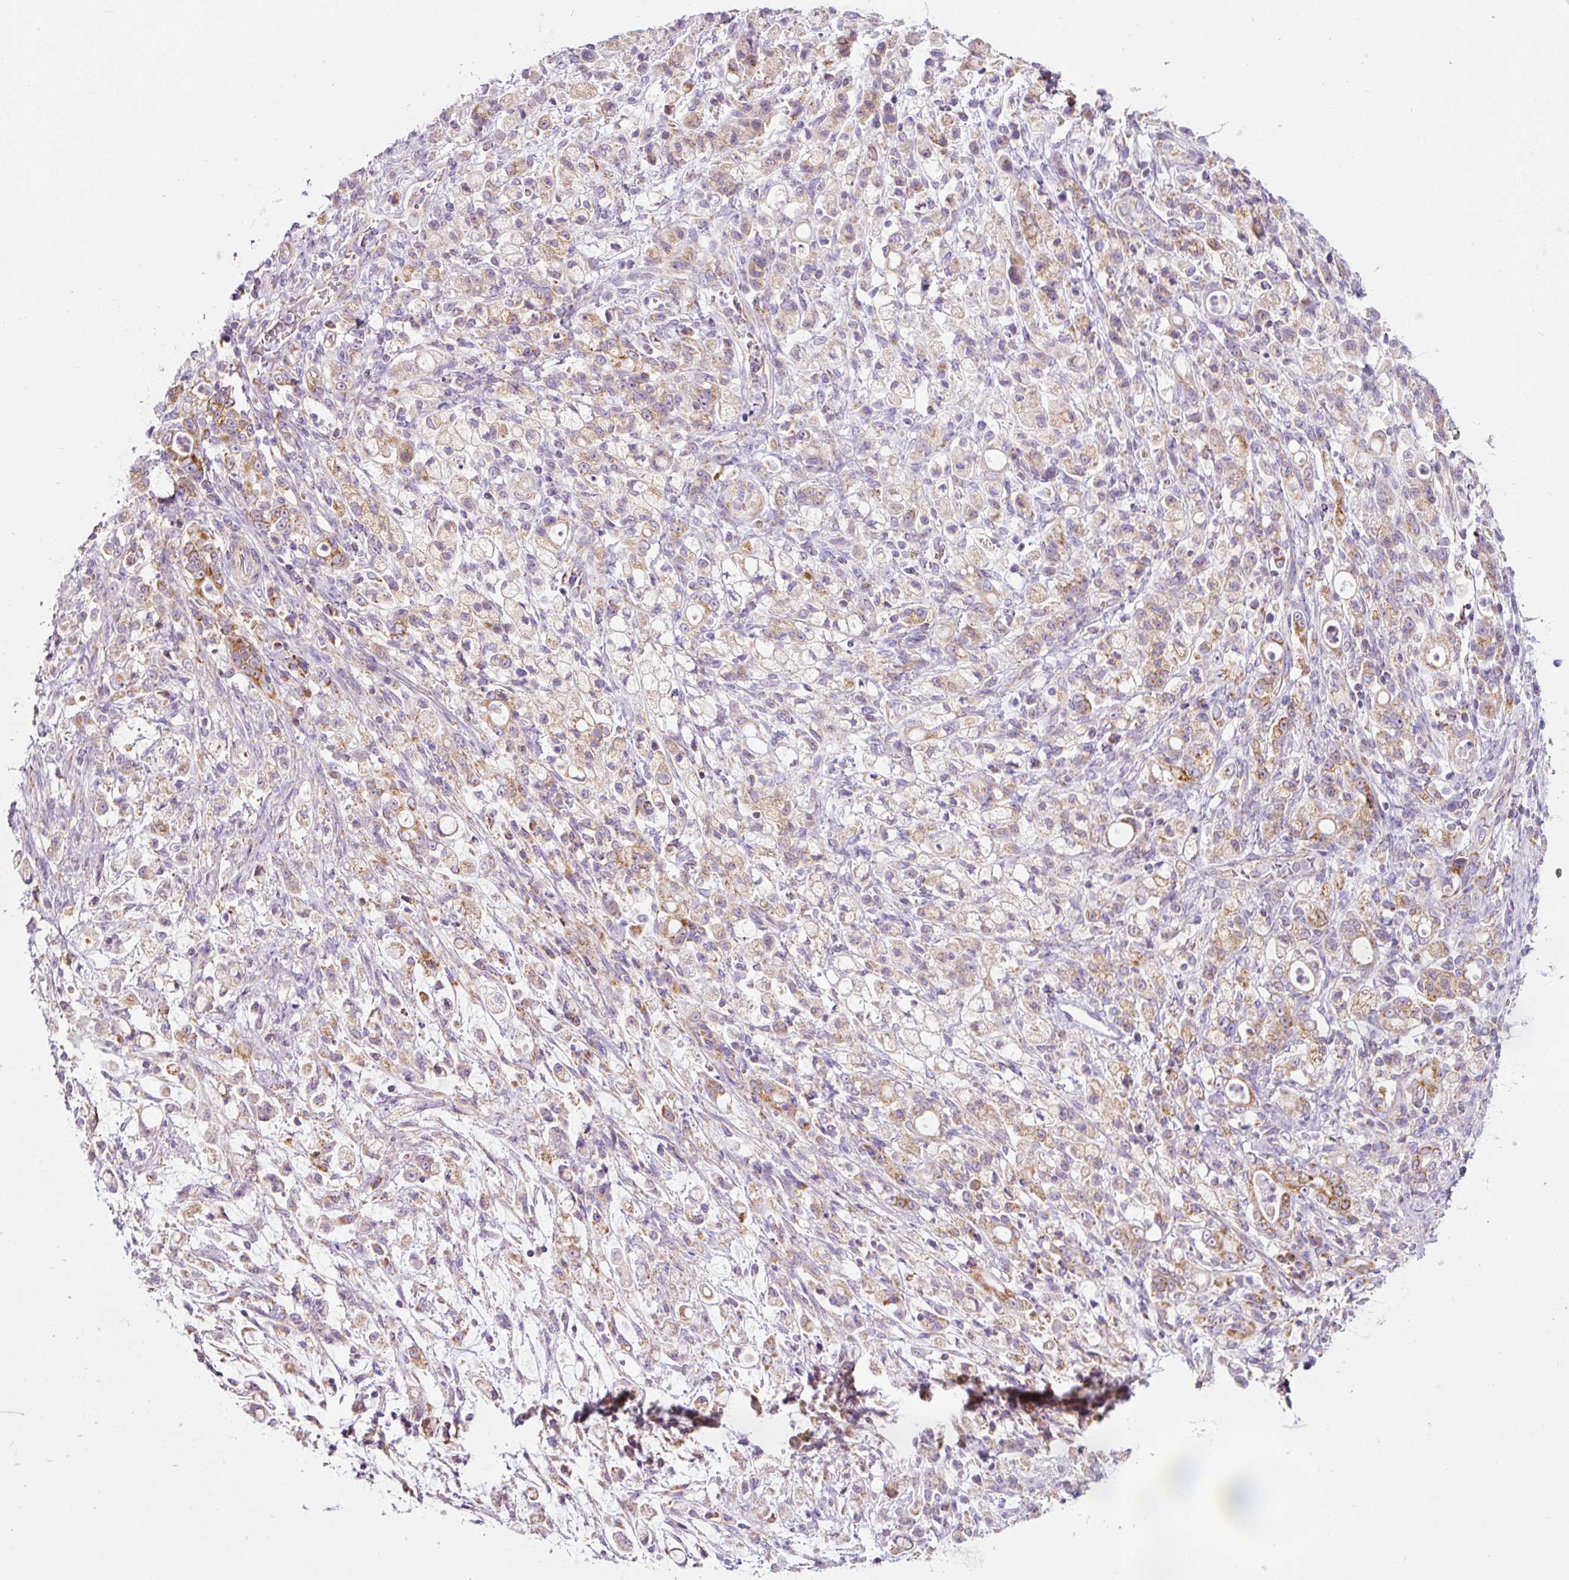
{"staining": {"intensity": "moderate", "quantity": "25%-75%", "location": "cytoplasmic/membranous"}, "tissue": "stomach cancer", "cell_type": "Tumor cells", "image_type": "cancer", "snomed": [{"axis": "morphology", "description": "Adenocarcinoma, NOS"}, {"axis": "topography", "description": "Stomach"}], "caption": "Stomach adenocarcinoma was stained to show a protein in brown. There is medium levels of moderate cytoplasmic/membranous expression in about 25%-75% of tumor cells.", "gene": "NDUFA1", "patient": {"sex": "female", "age": 60}}